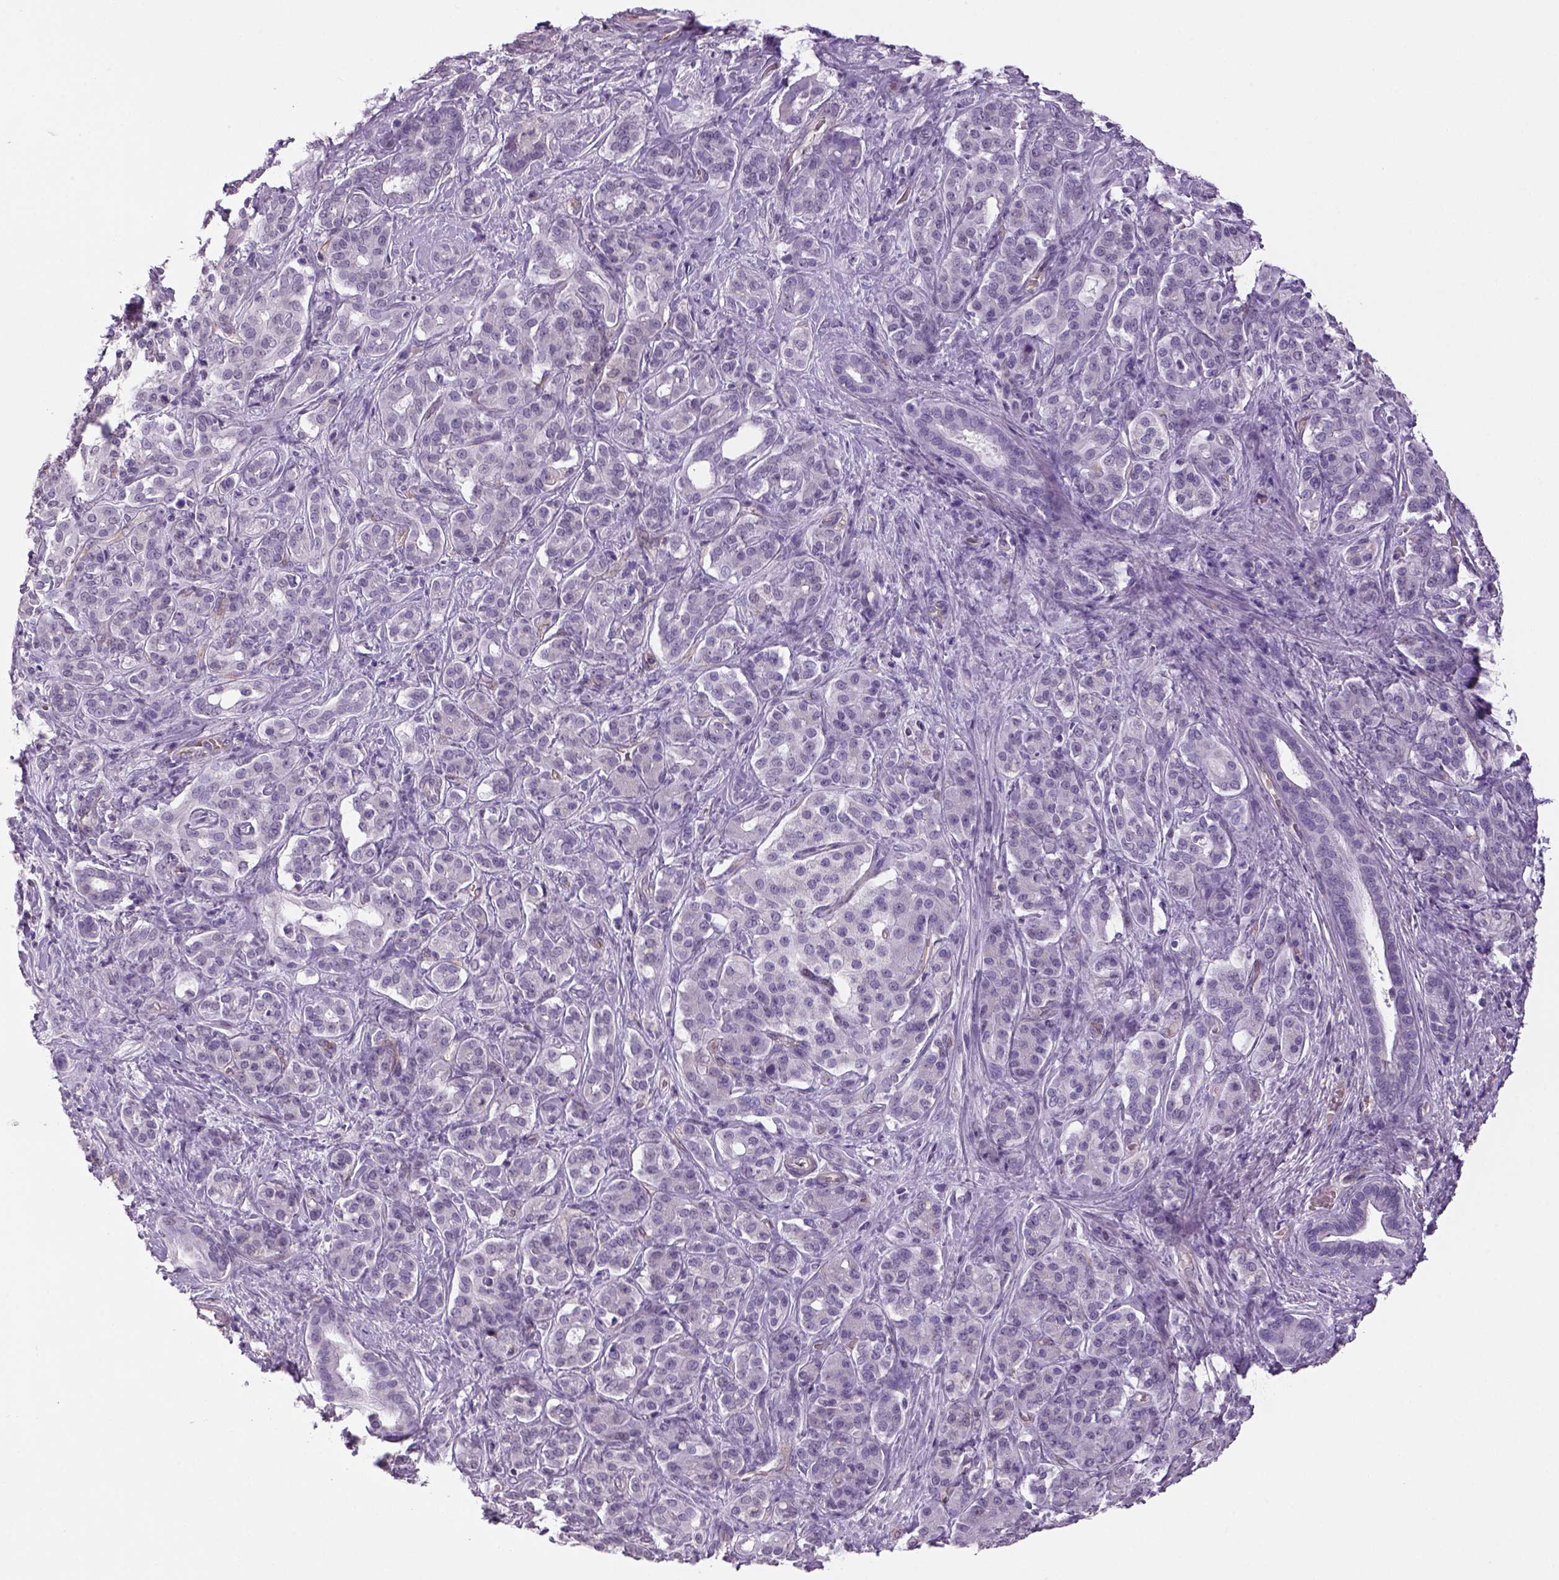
{"staining": {"intensity": "negative", "quantity": "none", "location": "none"}, "tissue": "pancreatic cancer", "cell_type": "Tumor cells", "image_type": "cancer", "snomed": [{"axis": "morphology", "description": "Normal tissue, NOS"}, {"axis": "morphology", "description": "Inflammation, NOS"}, {"axis": "morphology", "description": "Adenocarcinoma, NOS"}, {"axis": "topography", "description": "Pancreas"}], "caption": "The IHC image has no significant positivity in tumor cells of pancreatic cancer tissue.", "gene": "PRRT1", "patient": {"sex": "male", "age": 57}}